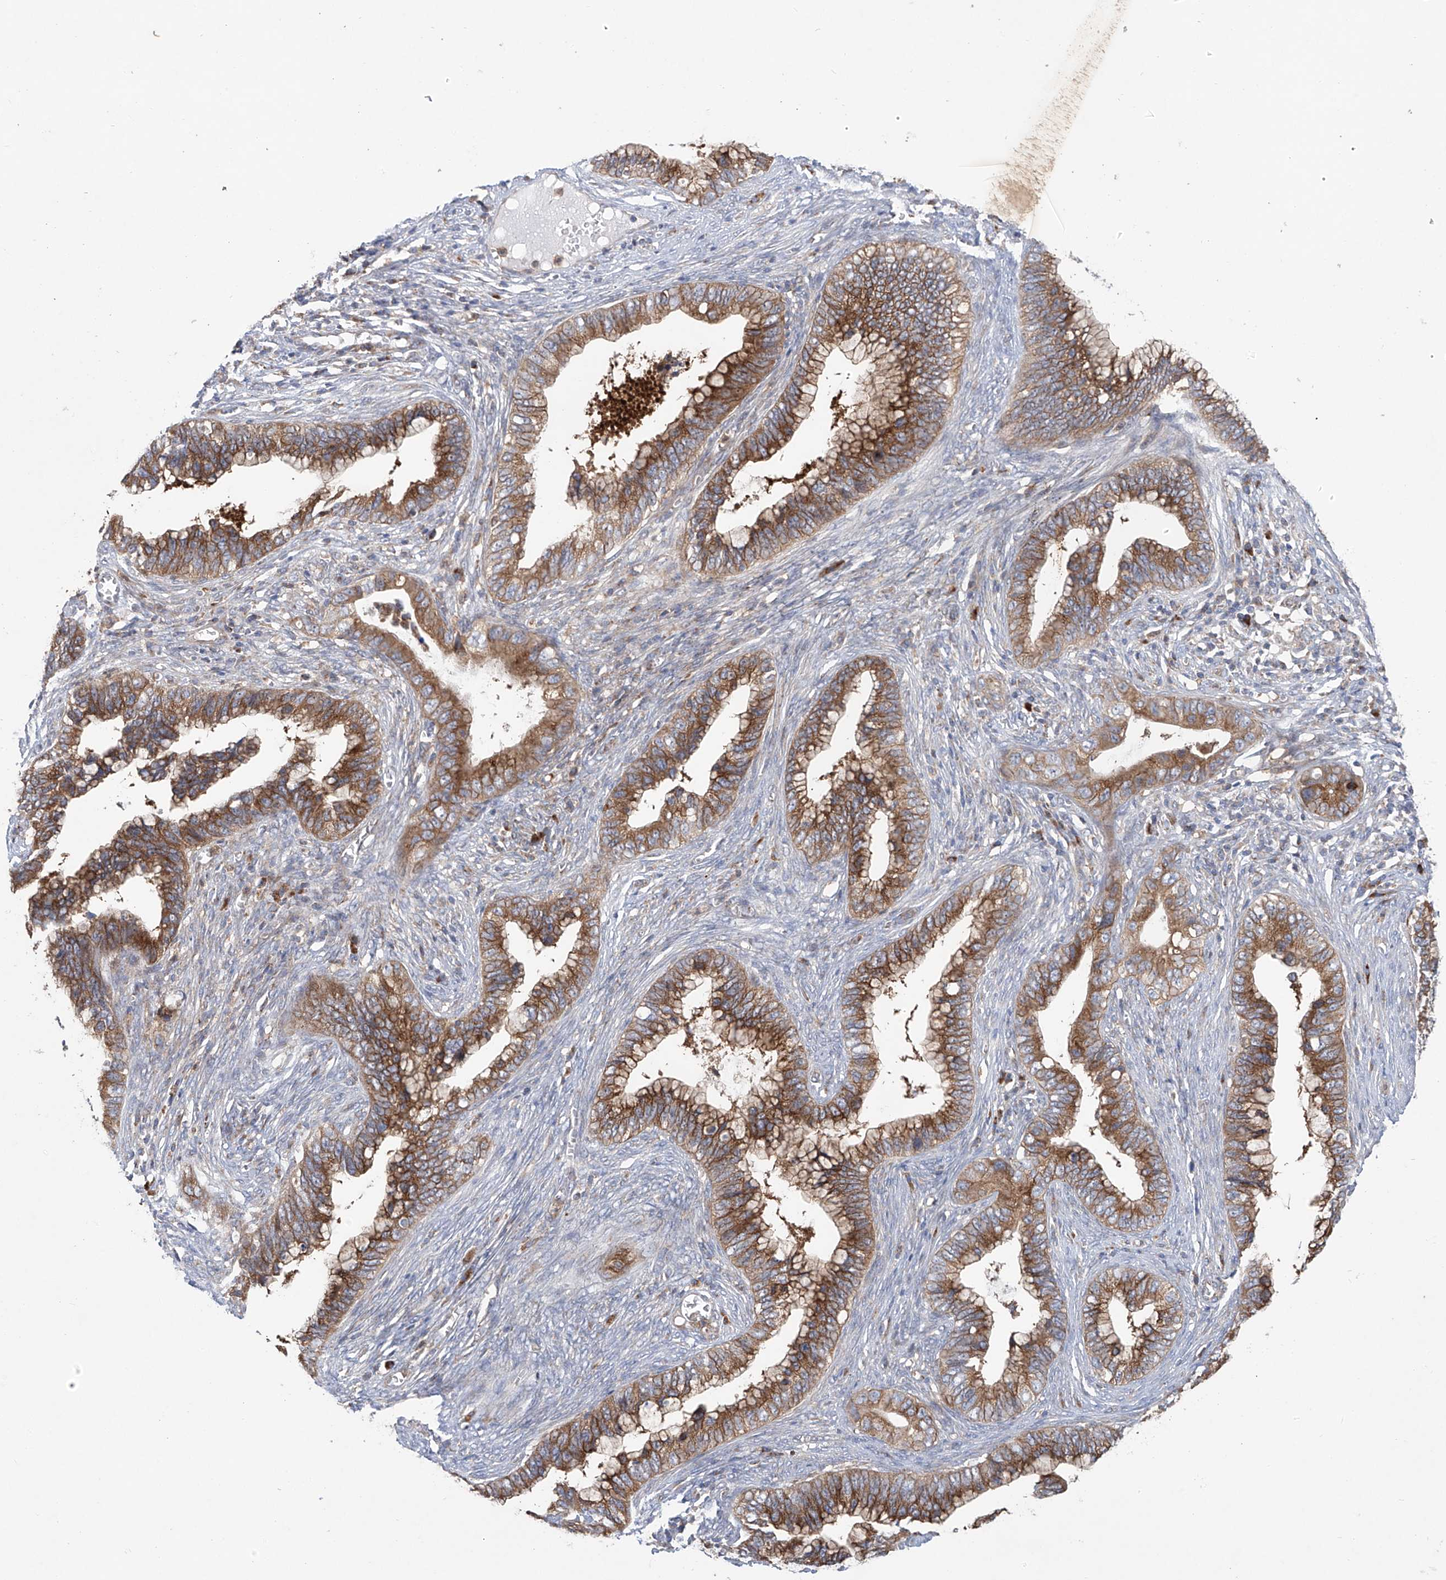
{"staining": {"intensity": "moderate", "quantity": ">75%", "location": "cytoplasmic/membranous"}, "tissue": "cervical cancer", "cell_type": "Tumor cells", "image_type": "cancer", "snomed": [{"axis": "morphology", "description": "Adenocarcinoma, NOS"}, {"axis": "topography", "description": "Cervix"}], "caption": "Protein staining of cervical adenocarcinoma tissue exhibits moderate cytoplasmic/membranous expression in about >75% of tumor cells. (Stains: DAB in brown, nuclei in blue, Microscopy: brightfield microscopy at high magnification).", "gene": "KLC4", "patient": {"sex": "female", "age": 44}}